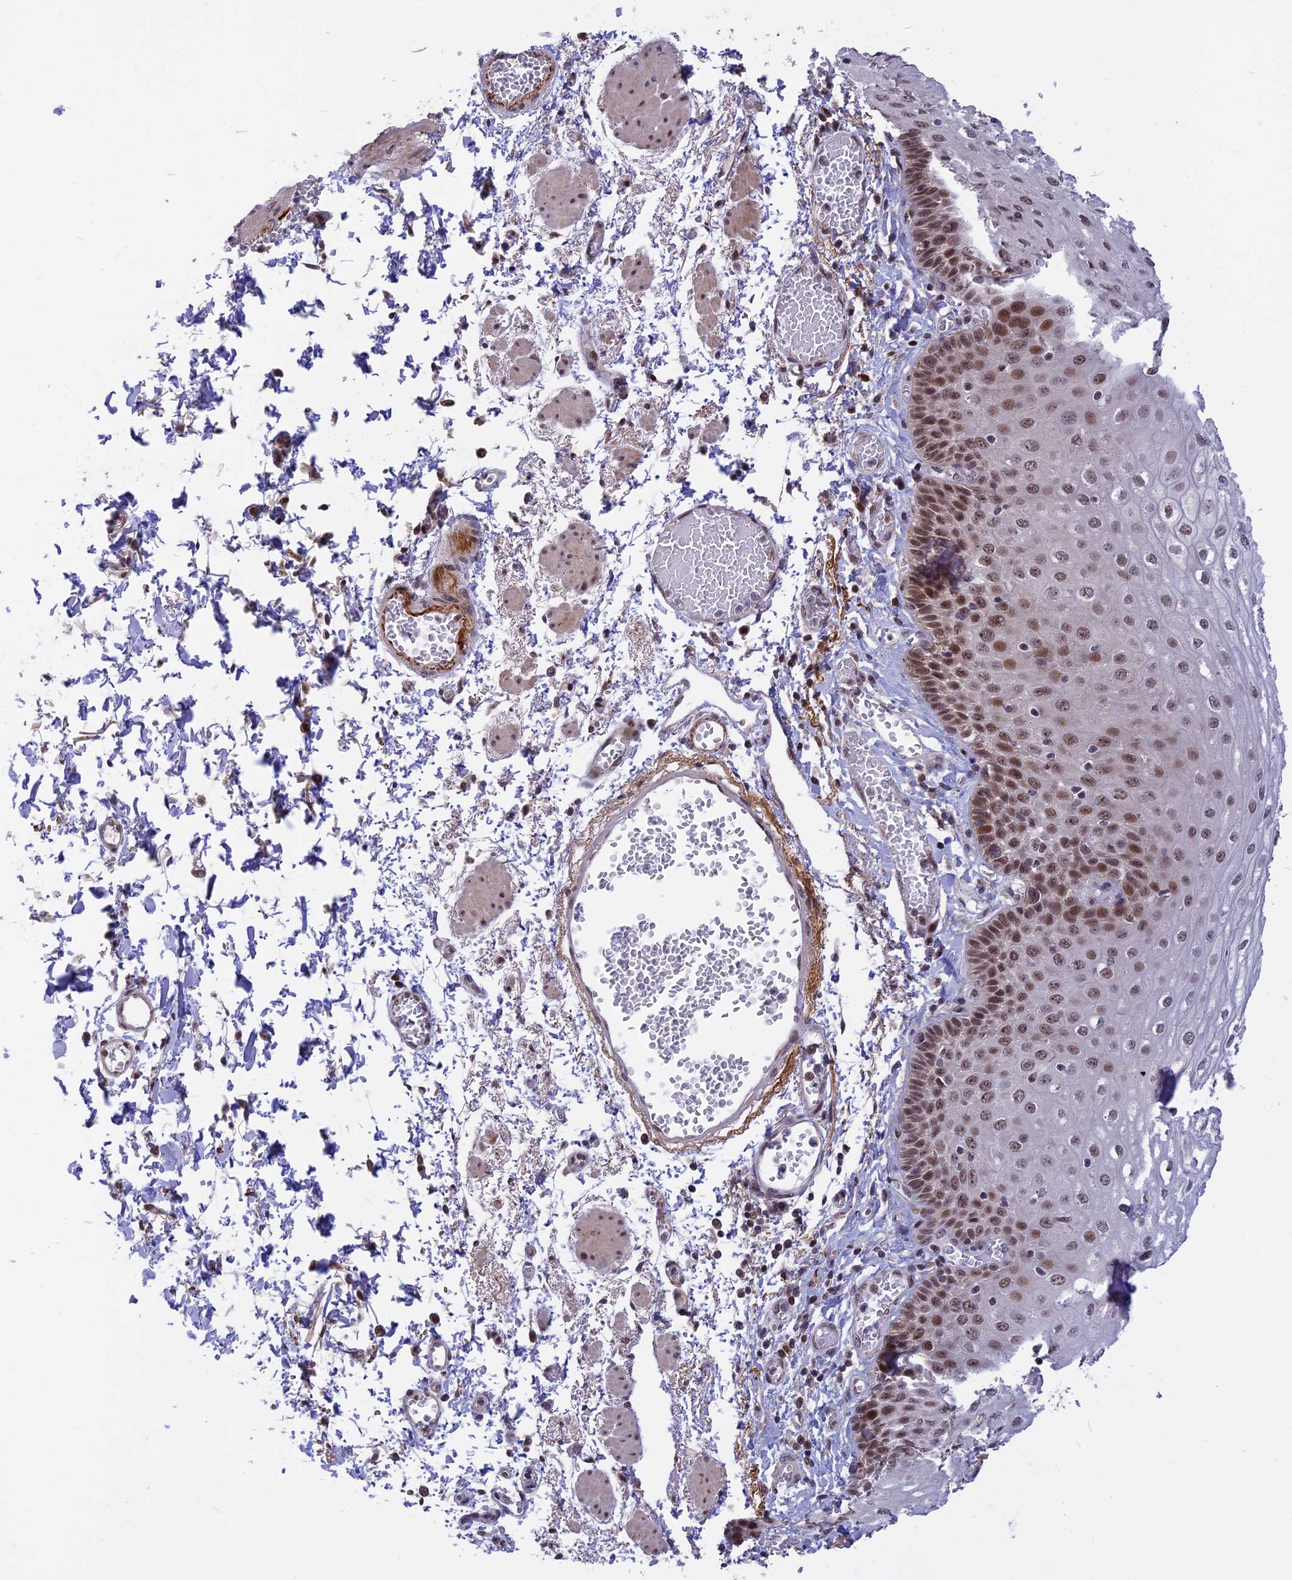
{"staining": {"intensity": "moderate", "quantity": ">75%", "location": "nuclear"}, "tissue": "esophagus", "cell_type": "Squamous epithelial cells", "image_type": "normal", "snomed": [{"axis": "morphology", "description": "Normal tissue, NOS"}, {"axis": "topography", "description": "Esophagus"}], "caption": "Immunohistochemical staining of unremarkable esophagus reveals medium levels of moderate nuclear staining in approximately >75% of squamous epithelial cells. The protein of interest is stained brown, and the nuclei are stained in blue (DAB (3,3'-diaminobenzidine) IHC with brightfield microscopy, high magnification).", "gene": "POLR2C", "patient": {"sex": "male", "age": 81}}